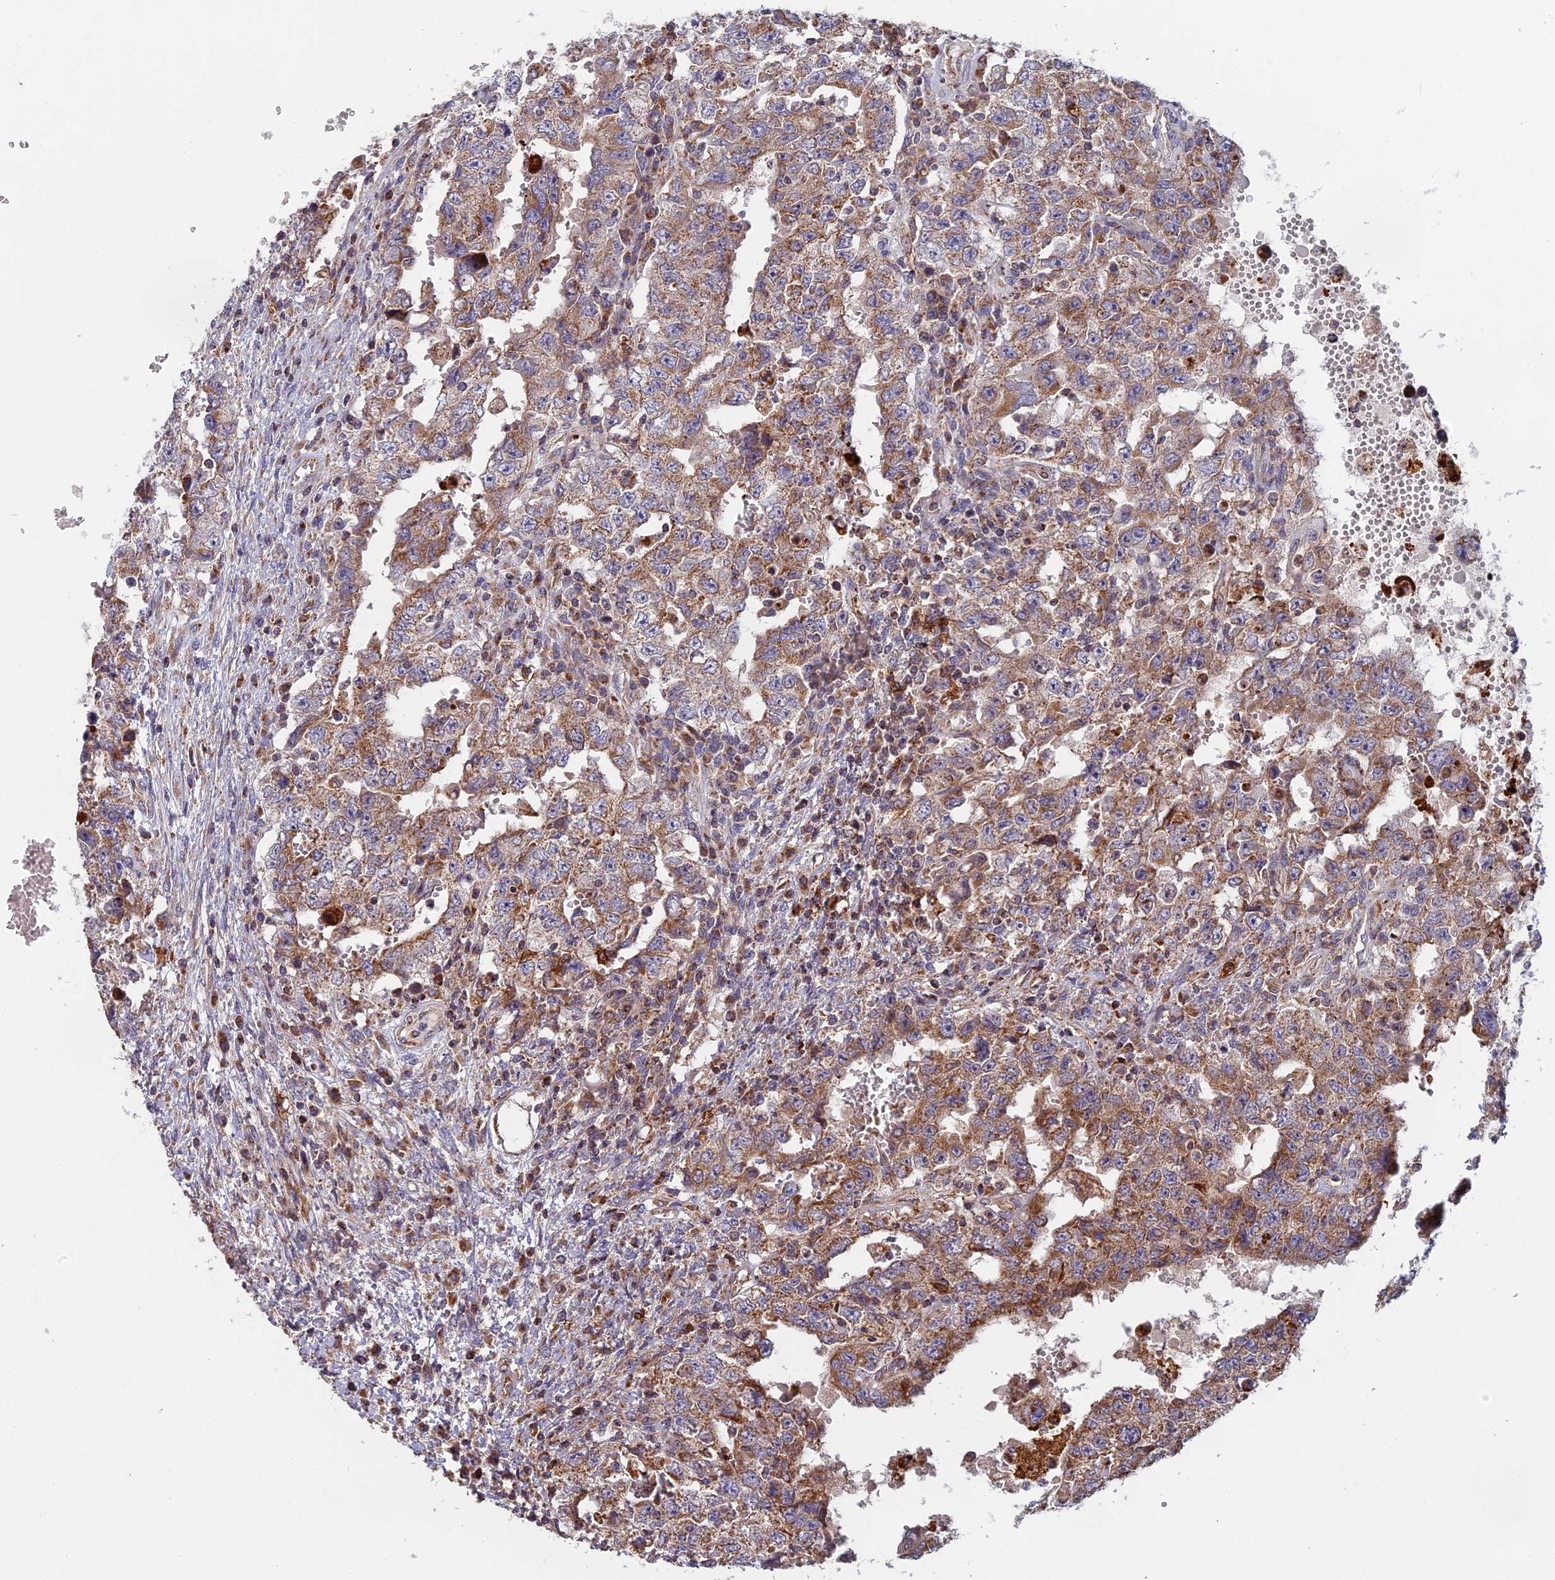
{"staining": {"intensity": "moderate", "quantity": ">75%", "location": "cytoplasmic/membranous"}, "tissue": "testis cancer", "cell_type": "Tumor cells", "image_type": "cancer", "snomed": [{"axis": "morphology", "description": "Carcinoma, Embryonal, NOS"}, {"axis": "topography", "description": "Testis"}], "caption": "Protein staining displays moderate cytoplasmic/membranous expression in about >75% of tumor cells in testis cancer (embryonal carcinoma).", "gene": "EDAR", "patient": {"sex": "male", "age": 26}}